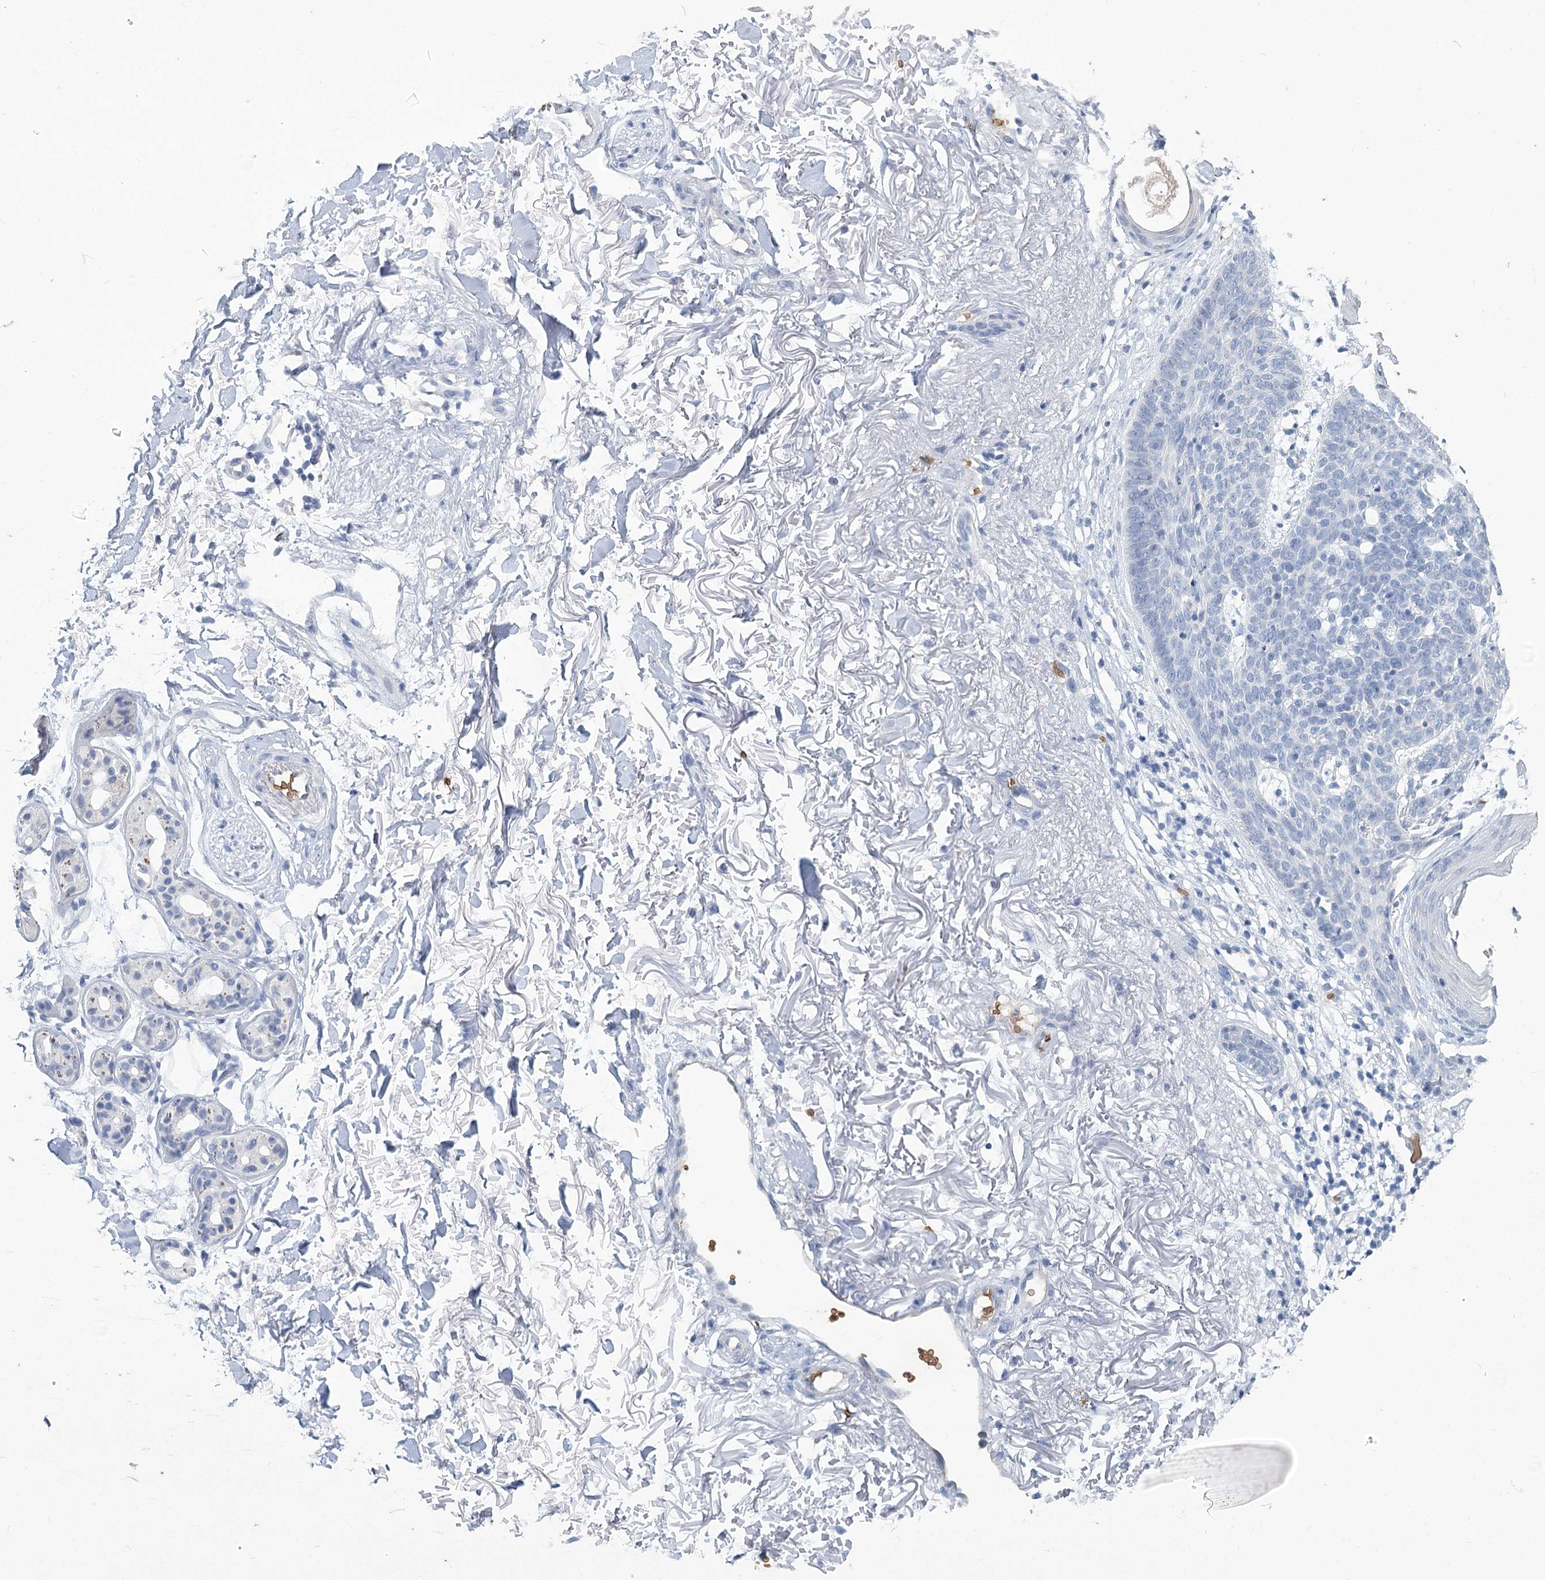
{"staining": {"intensity": "negative", "quantity": "none", "location": "none"}, "tissue": "skin cancer", "cell_type": "Tumor cells", "image_type": "cancer", "snomed": [{"axis": "morphology", "description": "Normal tissue, NOS"}, {"axis": "morphology", "description": "Basal cell carcinoma"}, {"axis": "topography", "description": "Skin"}], "caption": "Human skin cancer stained for a protein using IHC demonstrates no expression in tumor cells.", "gene": "HBA1", "patient": {"sex": "female", "age": 70}}